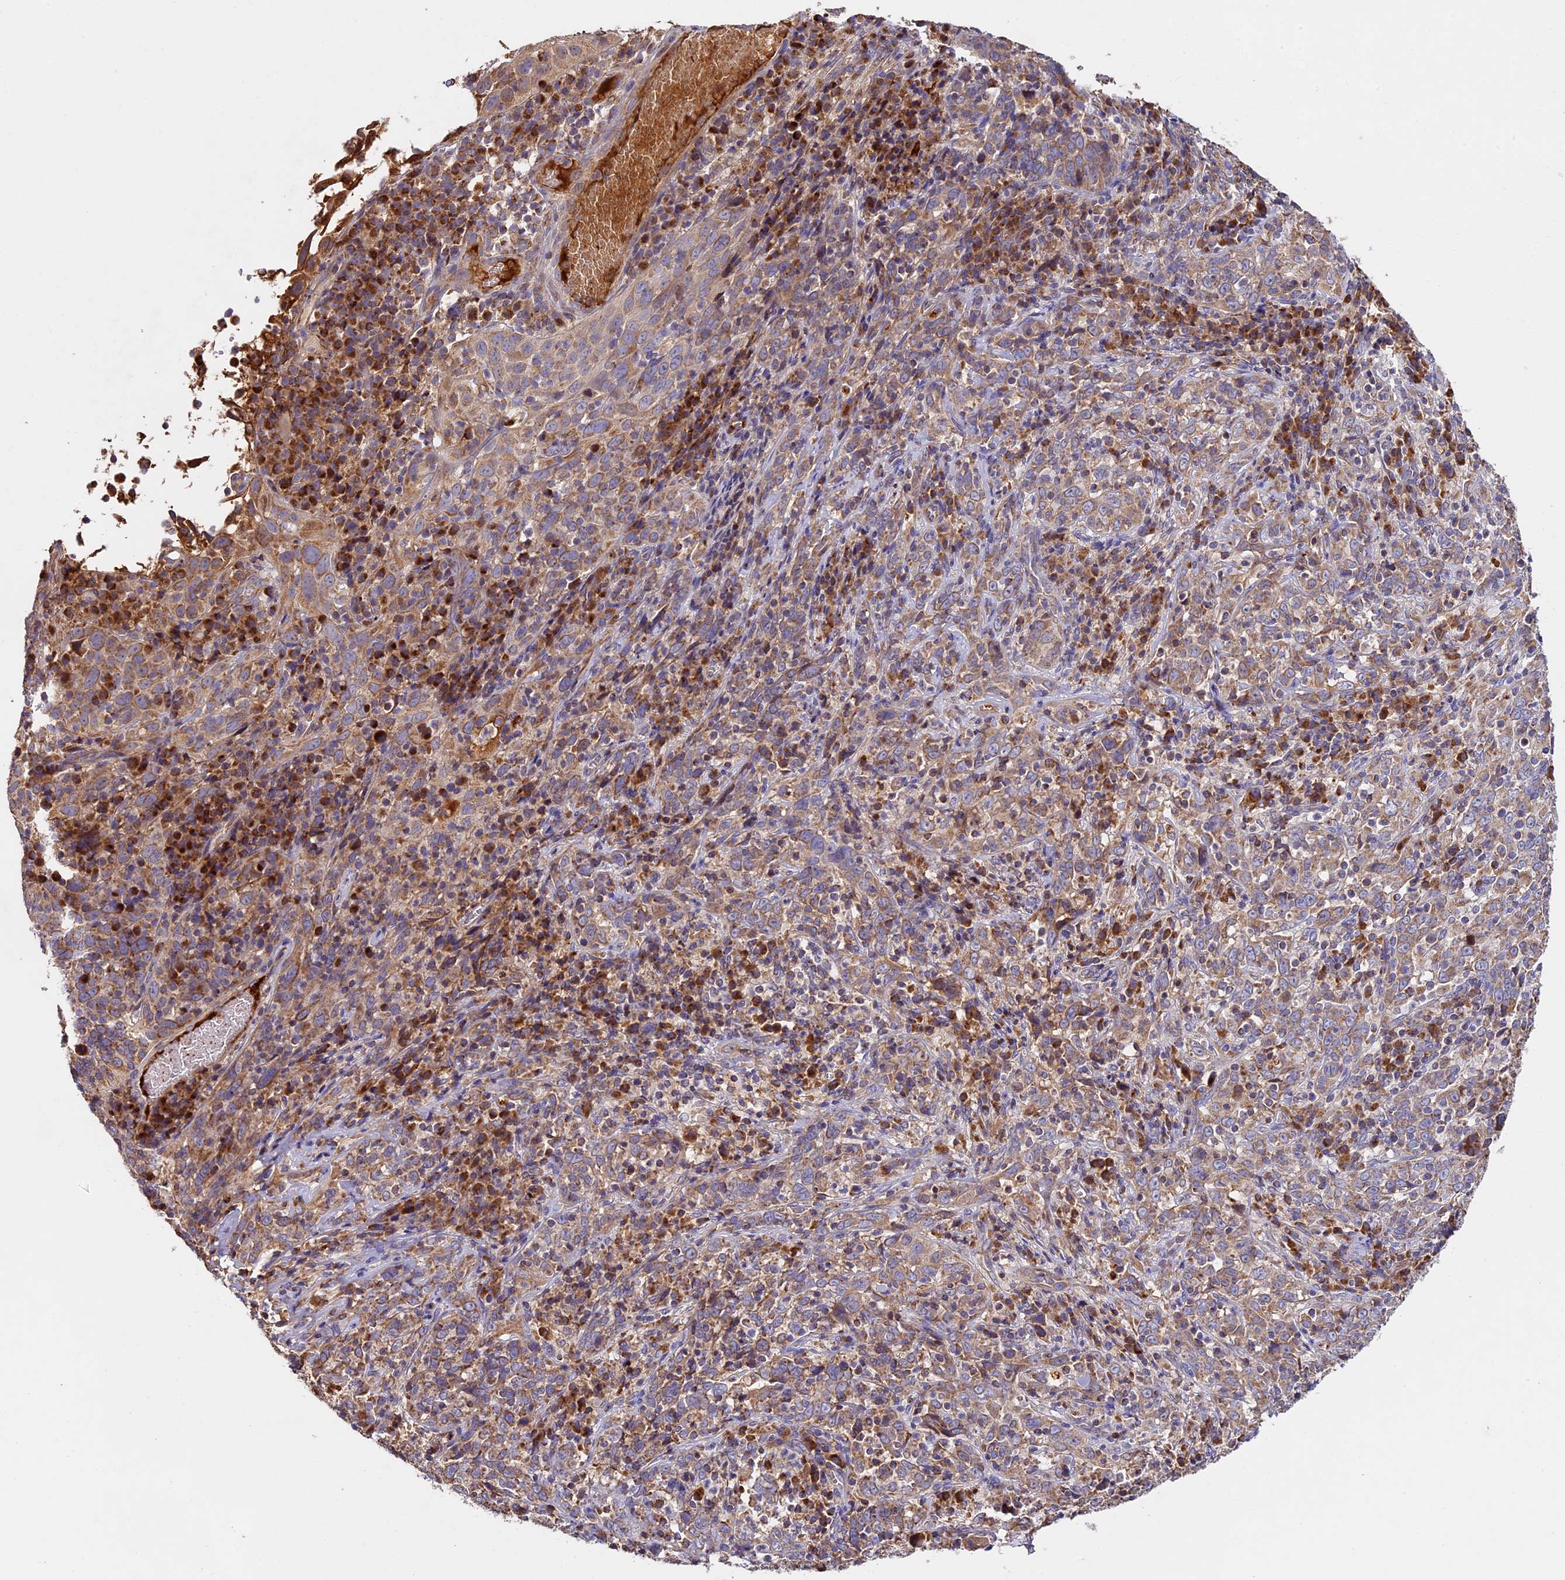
{"staining": {"intensity": "moderate", "quantity": ">75%", "location": "cytoplasmic/membranous"}, "tissue": "cervical cancer", "cell_type": "Tumor cells", "image_type": "cancer", "snomed": [{"axis": "morphology", "description": "Squamous cell carcinoma, NOS"}, {"axis": "topography", "description": "Cervix"}], "caption": "Moderate cytoplasmic/membranous protein positivity is identified in about >75% of tumor cells in cervical cancer. The staining is performed using DAB (3,3'-diaminobenzidine) brown chromogen to label protein expression. The nuclei are counter-stained blue using hematoxylin.", "gene": "OCEL1", "patient": {"sex": "female", "age": 46}}